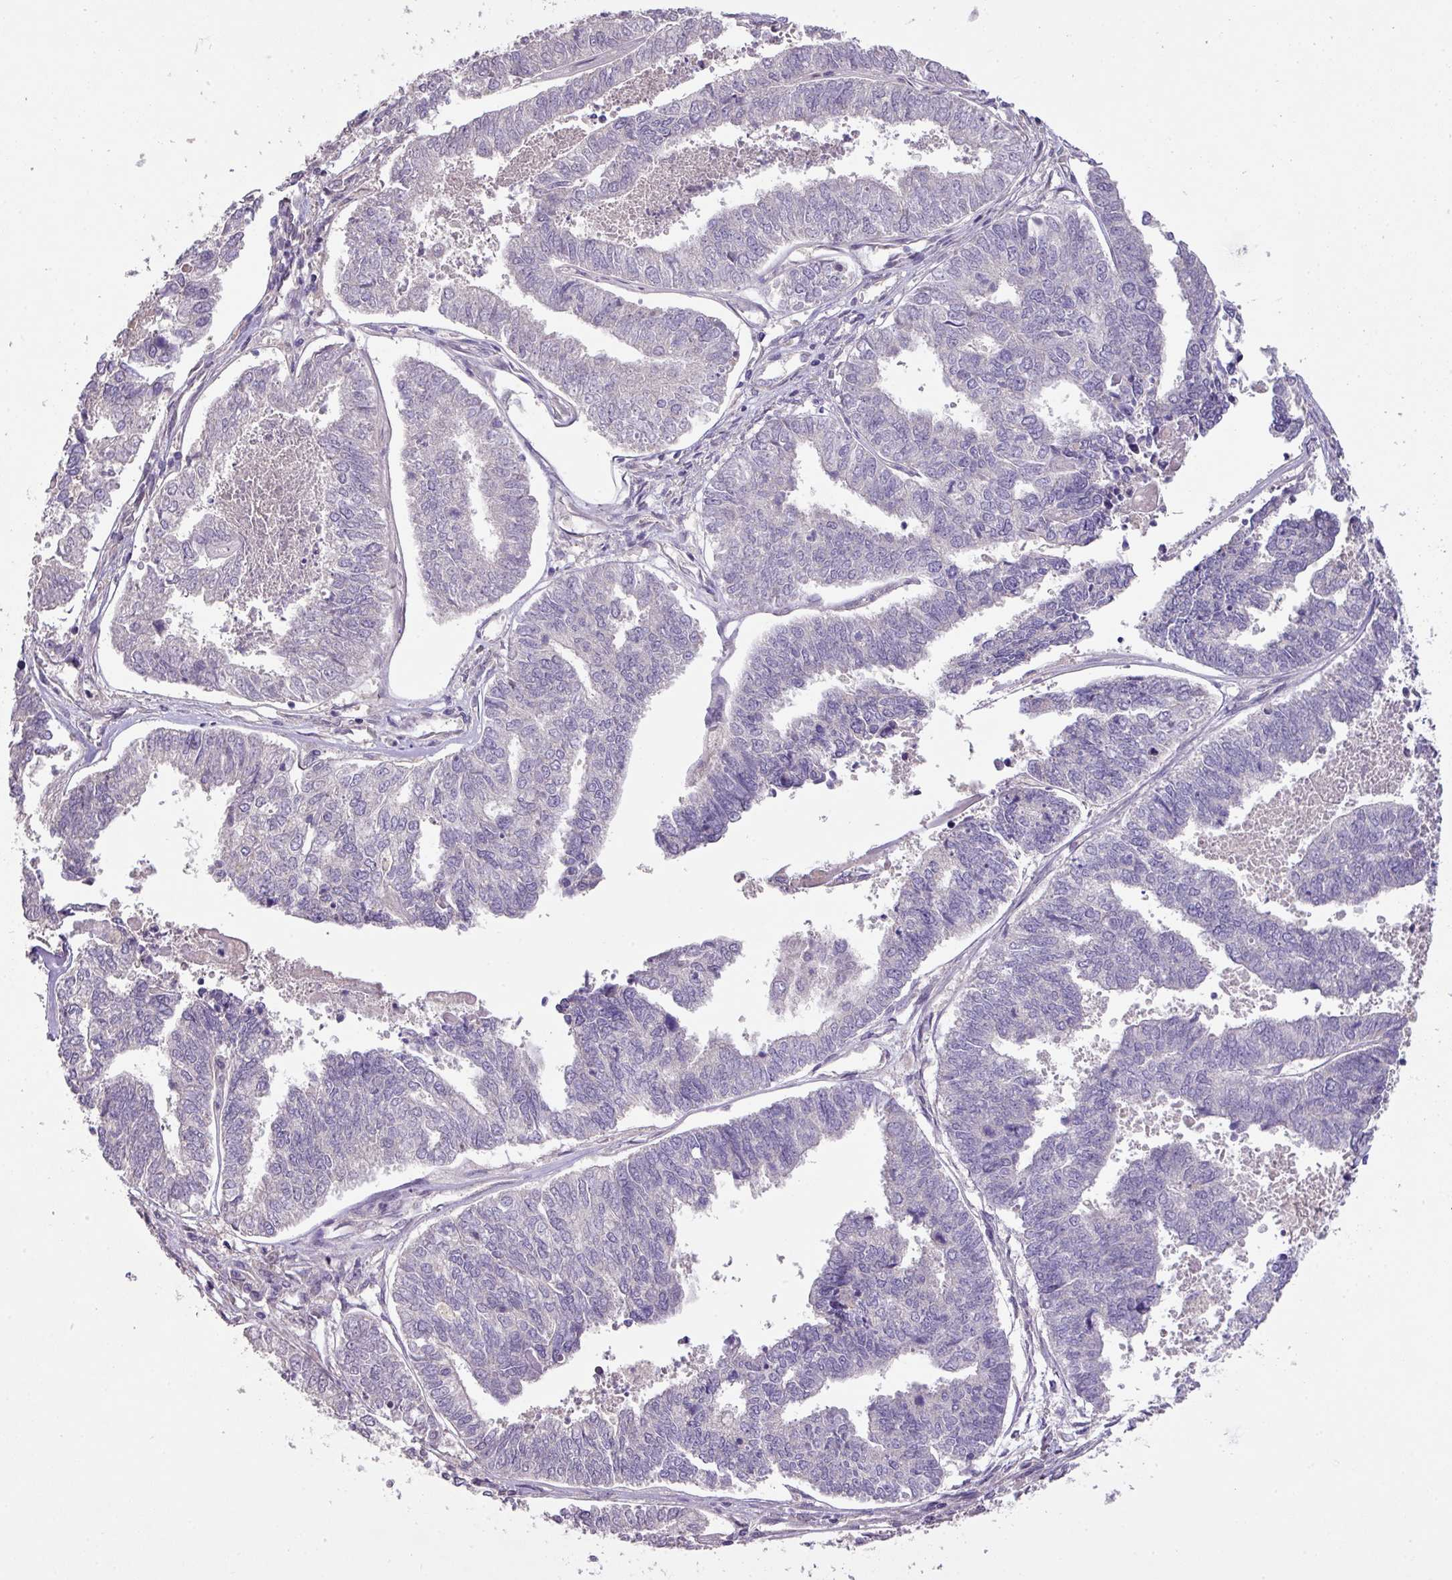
{"staining": {"intensity": "negative", "quantity": "none", "location": "none"}, "tissue": "endometrial cancer", "cell_type": "Tumor cells", "image_type": "cancer", "snomed": [{"axis": "morphology", "description": "Adenocarcinoma, NOS"}, {"axis": "topography", "description": "Endometrium"}], "caption": "A photomicrograph of human adenocarcinoma (endometrial) is negative for staining in tumor cells.", "gene": "PRADC1", "patient": {"sex": "female", "age": 73}}